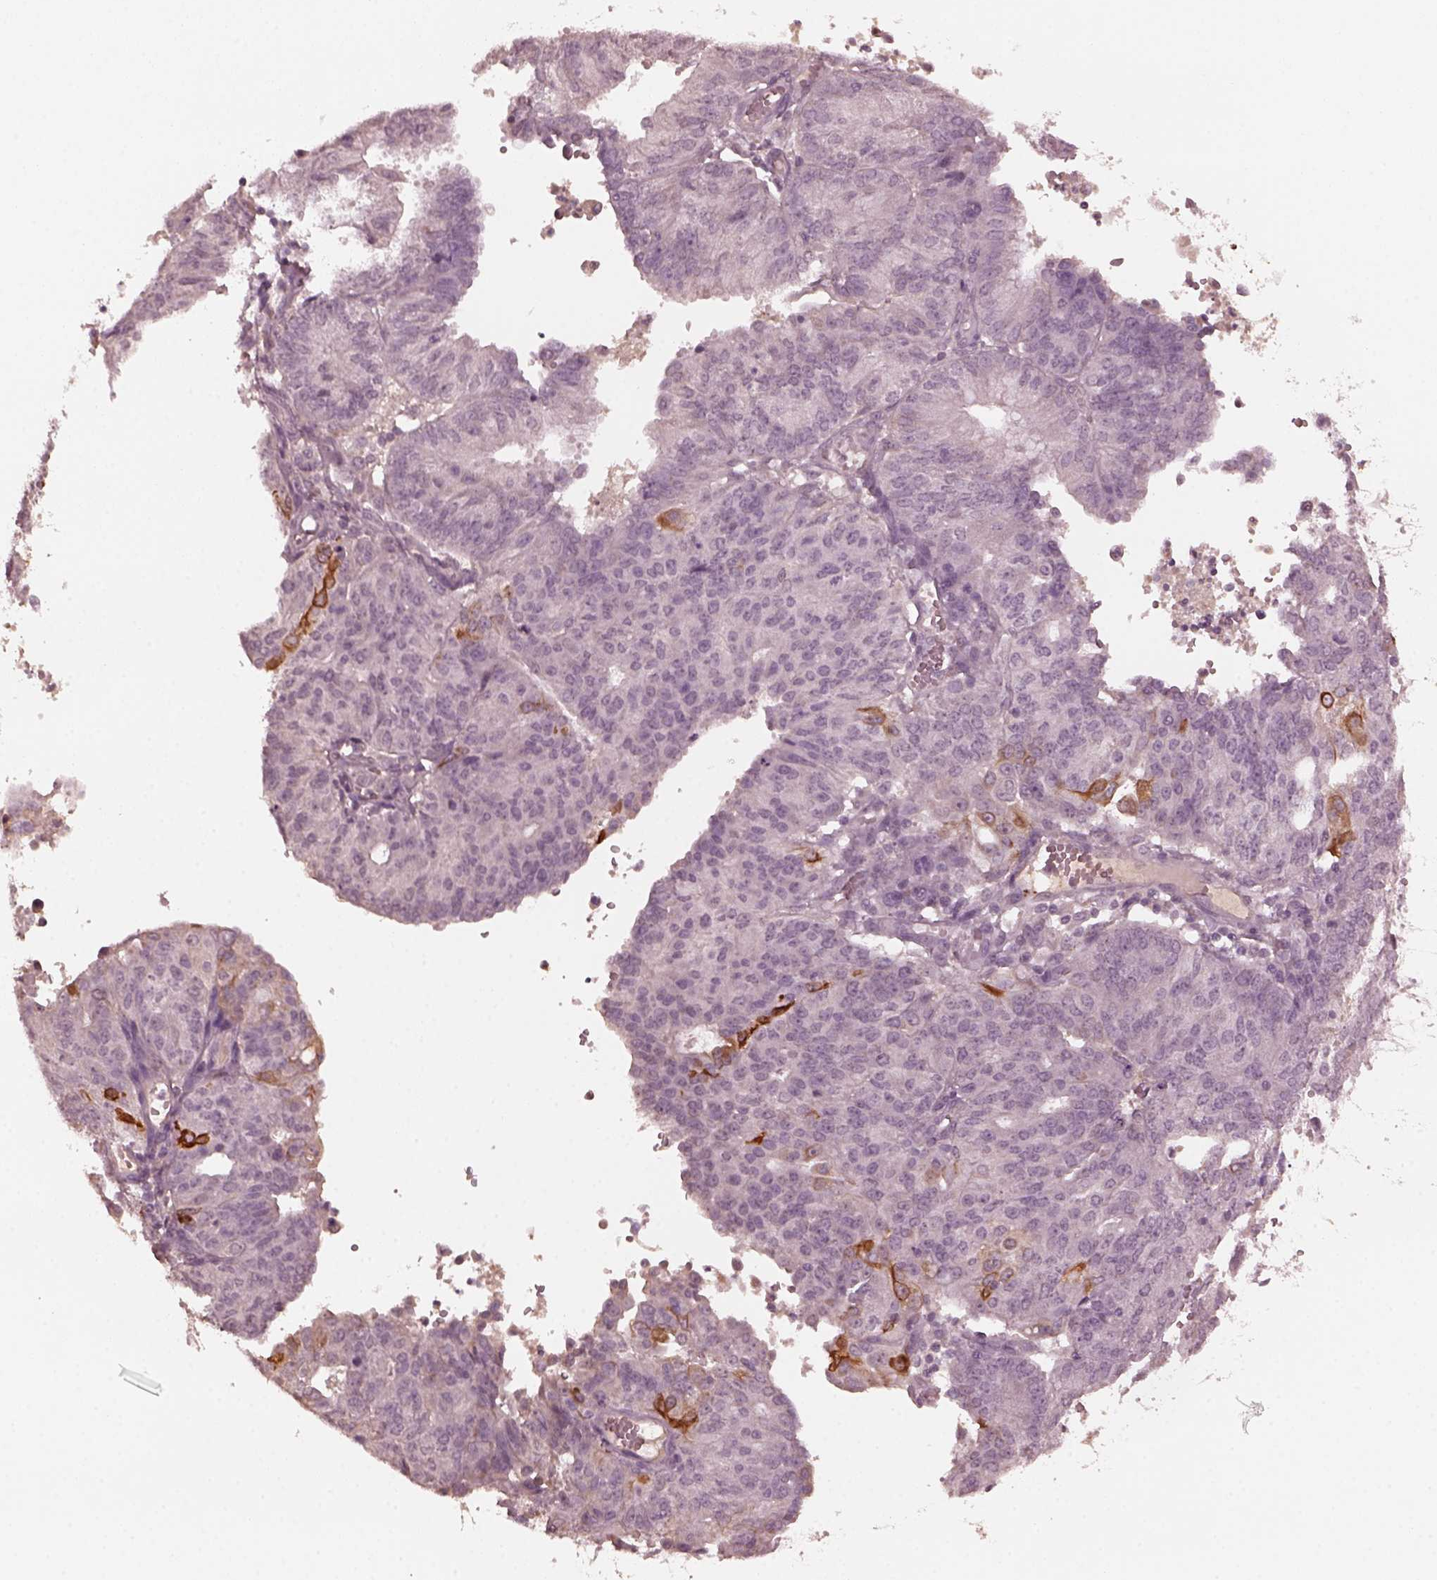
{"staining": {"intensity": "negative", "quantity": "none", "location": "none"}, "tissue": "endometrial cancer", "cell_type": "Tumor cells", "image_type": "cancer", "snomed": [{"axis": "morphology", "description": "Adenocarcinoma, NOS"}, {"axis": "topography", "description": "Endometrium"}], "caption": "DAB (3,3'-diaminobenzidine) immunohistochemical staining of human endometrial cancer displays no significant staining in tumor cells.", "gene": "KRT79", "patient": {"sex": "female", "age": 82}}